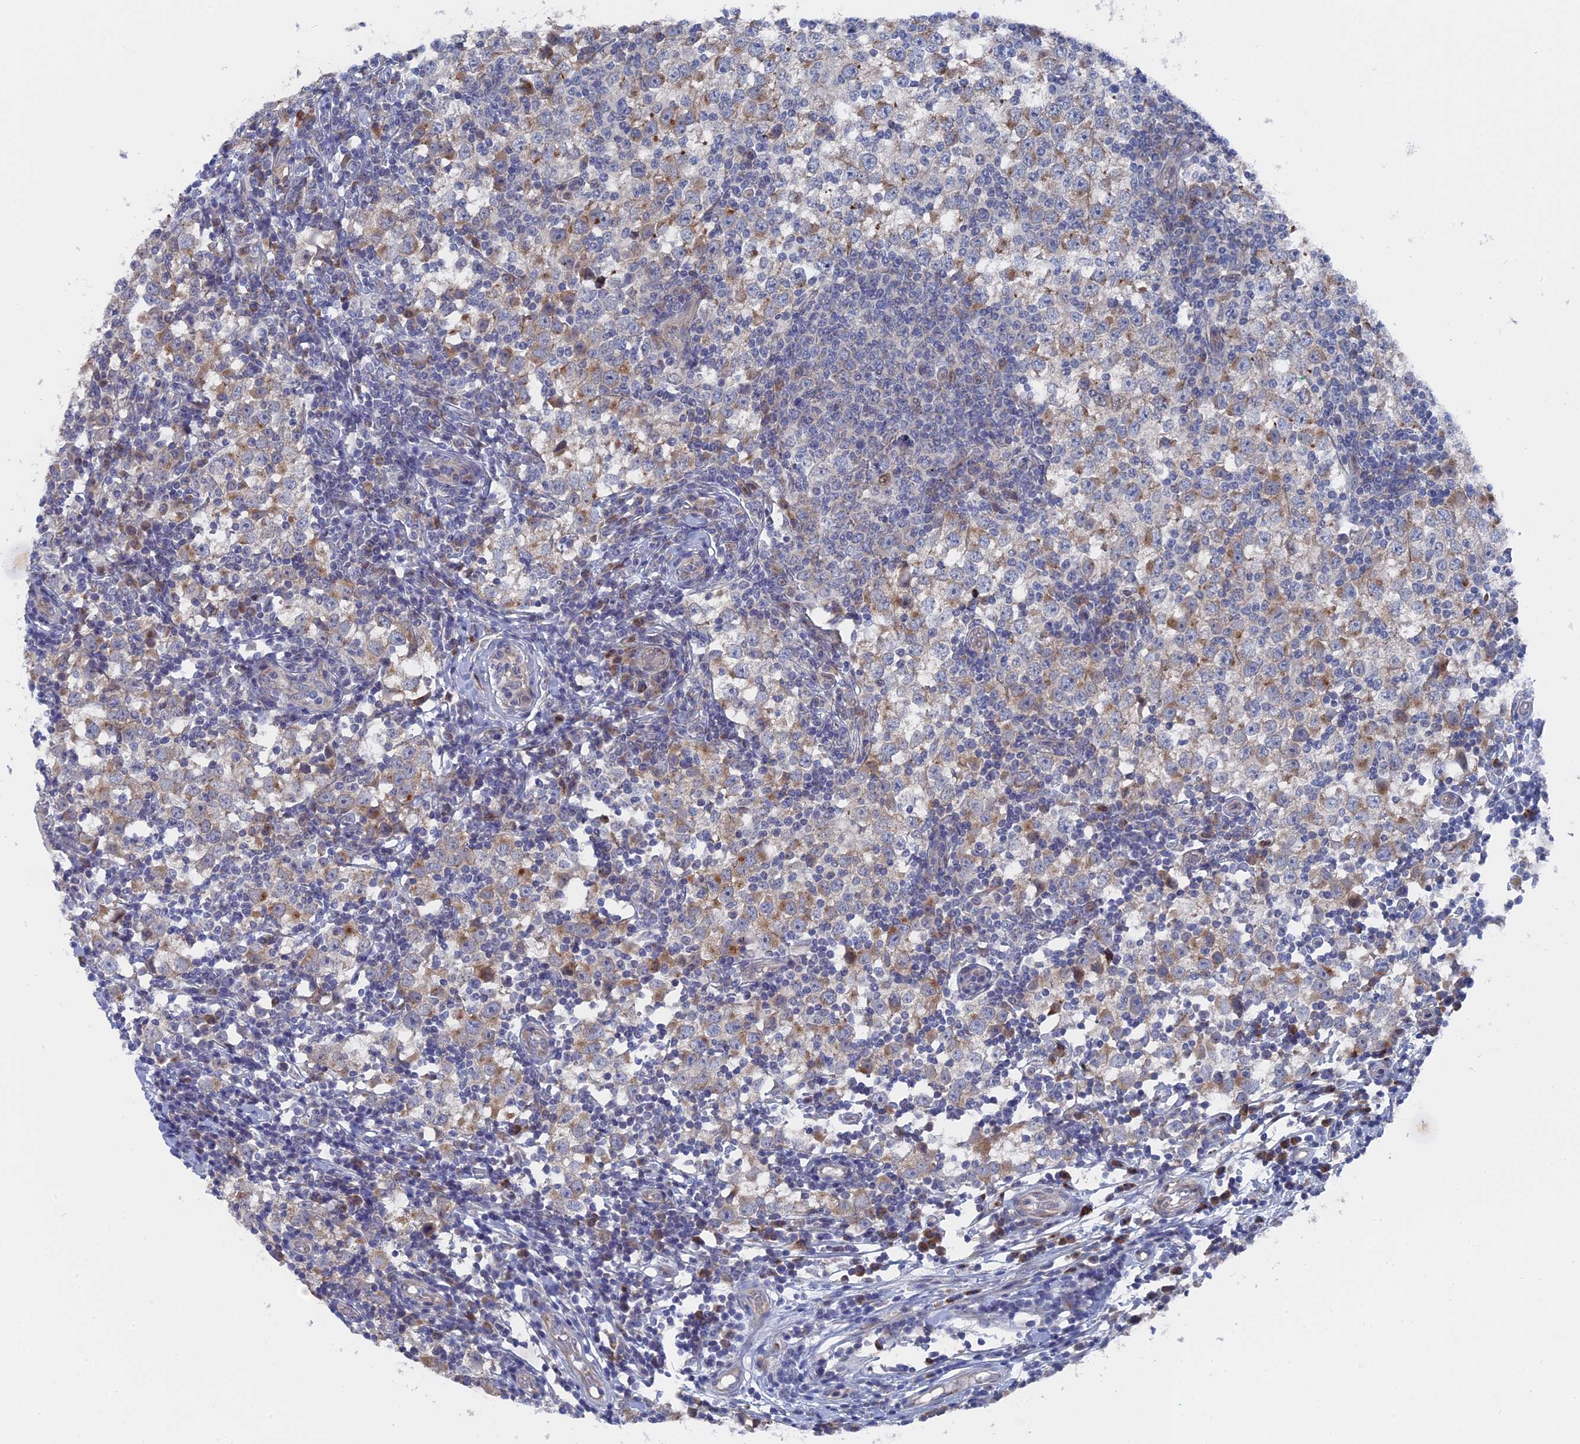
{"staining": {"intensity": "weak", "quantity": "25%-75%", "location": "cytoplasmic/membranous"}, "tissue": "testis cancer", "cell_type": "Tumor cells", "image_type": "cancer", "snomed": [{"axis": "morphology", "description": "Seminoma, NOS"}, {"axis": "topography", "description": "Testis"}], "caption": "Immunohistochemical staining of human seminoma (testis) displays low levels of weak cytoplasmic/membranous staining in about 25%-75% of tumor cells. (IHC, brightfield microscopy, high magnification).", "gene": "TMEM161A", "patient": {"sex": "male", "age": 65}}